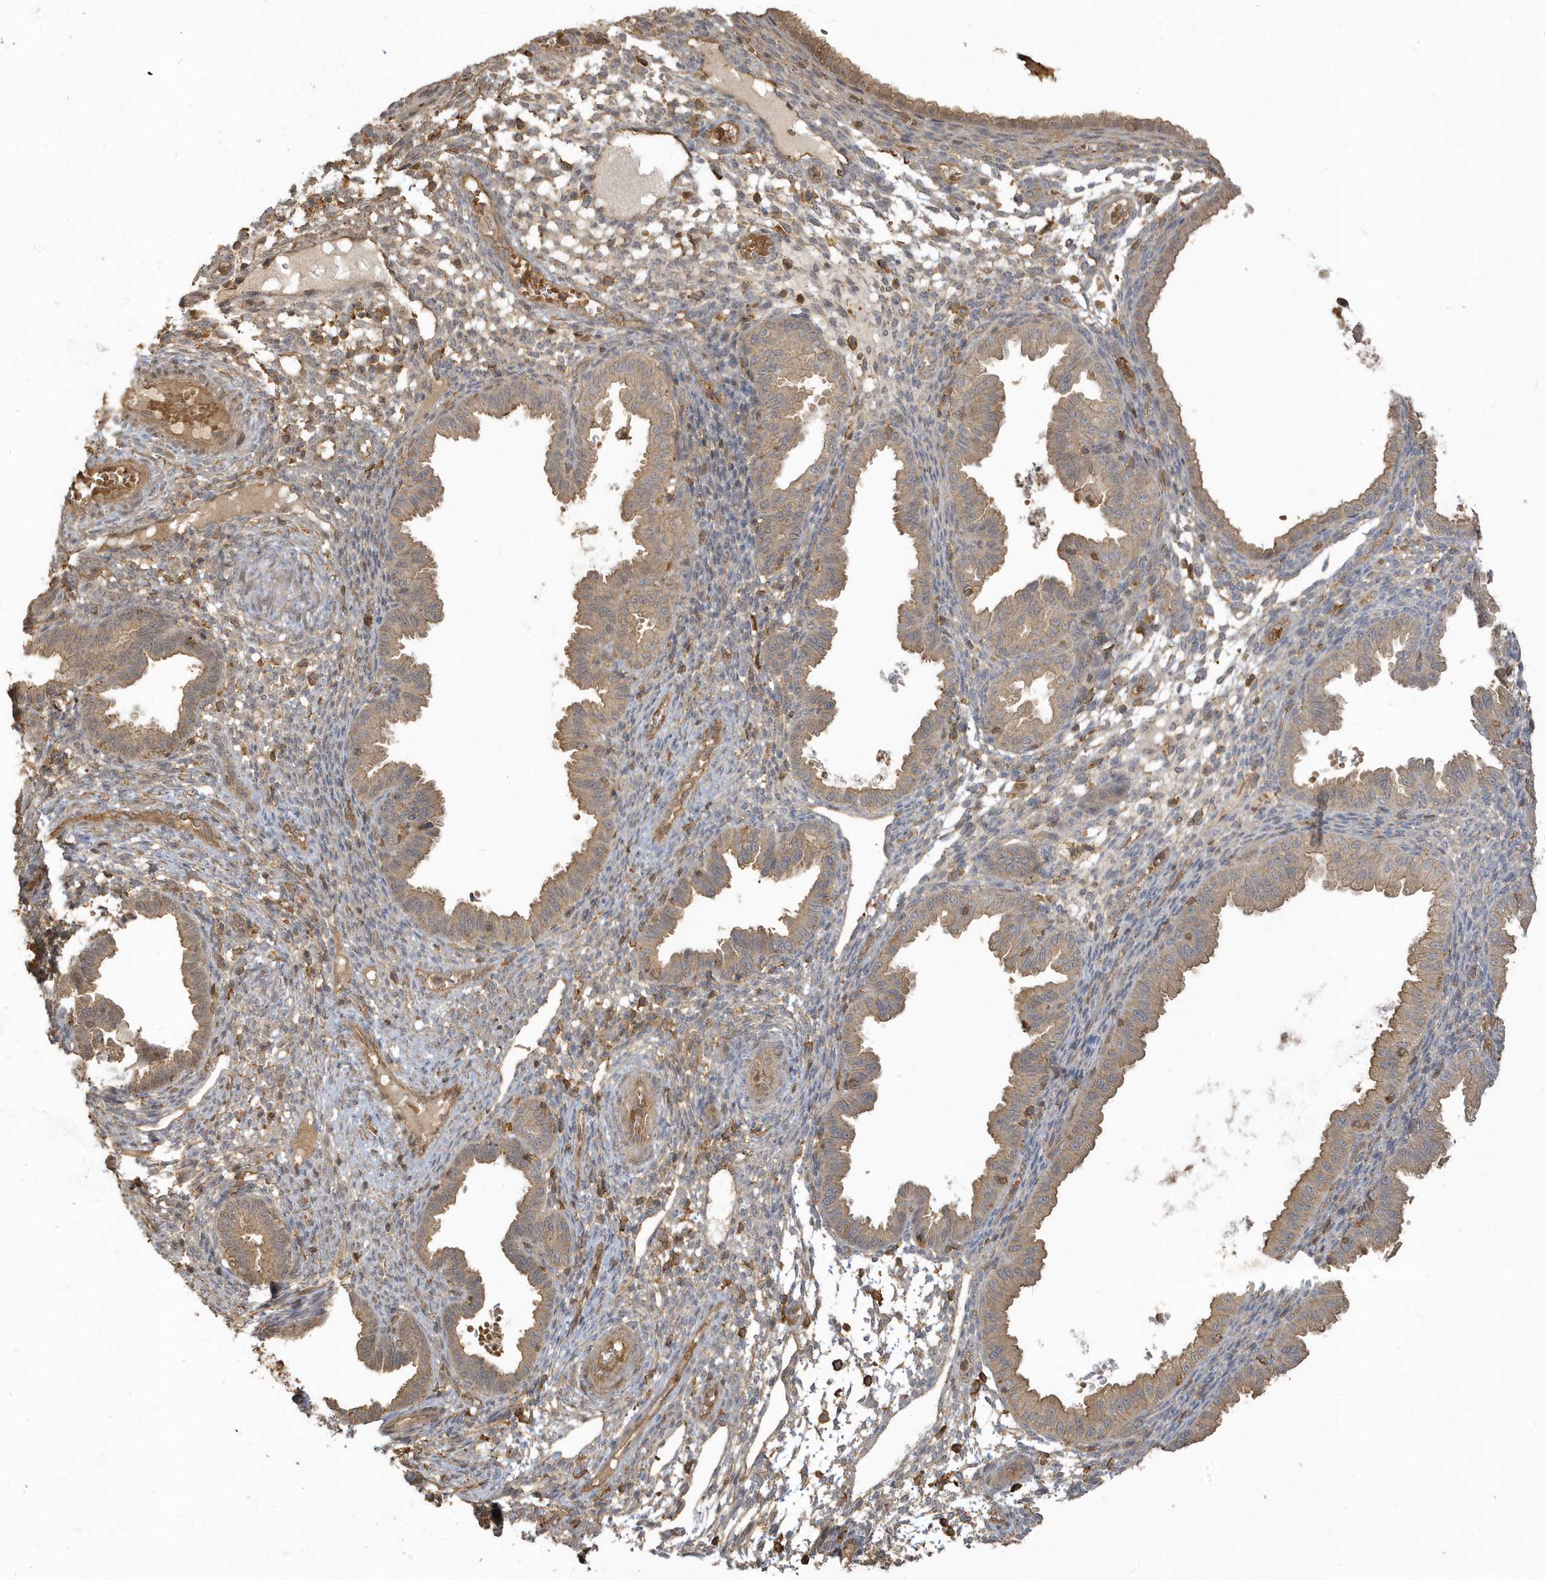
{"staining": {"intensity": "weak", "quantity": ">75%", "location": "cytoplasmic/membranous"}, "tissue": "endometrium", "cell_type": "Cells in endometrial stroma", "image_type": "normal", "snomed": [{"axis": "morphology", "description": "Normal tissue, NOS"}, {"axis": "topography", "description": "Endometrium"}], "caption": "Unremarkable endometrium reveals weak cytoplasmic/membranous expression in about >75% of cells in endometrial stroma, visualized by immunohistochemistry.", "gene": "ZBTB8A", "patient": {"sex": "female", "age": 33}}